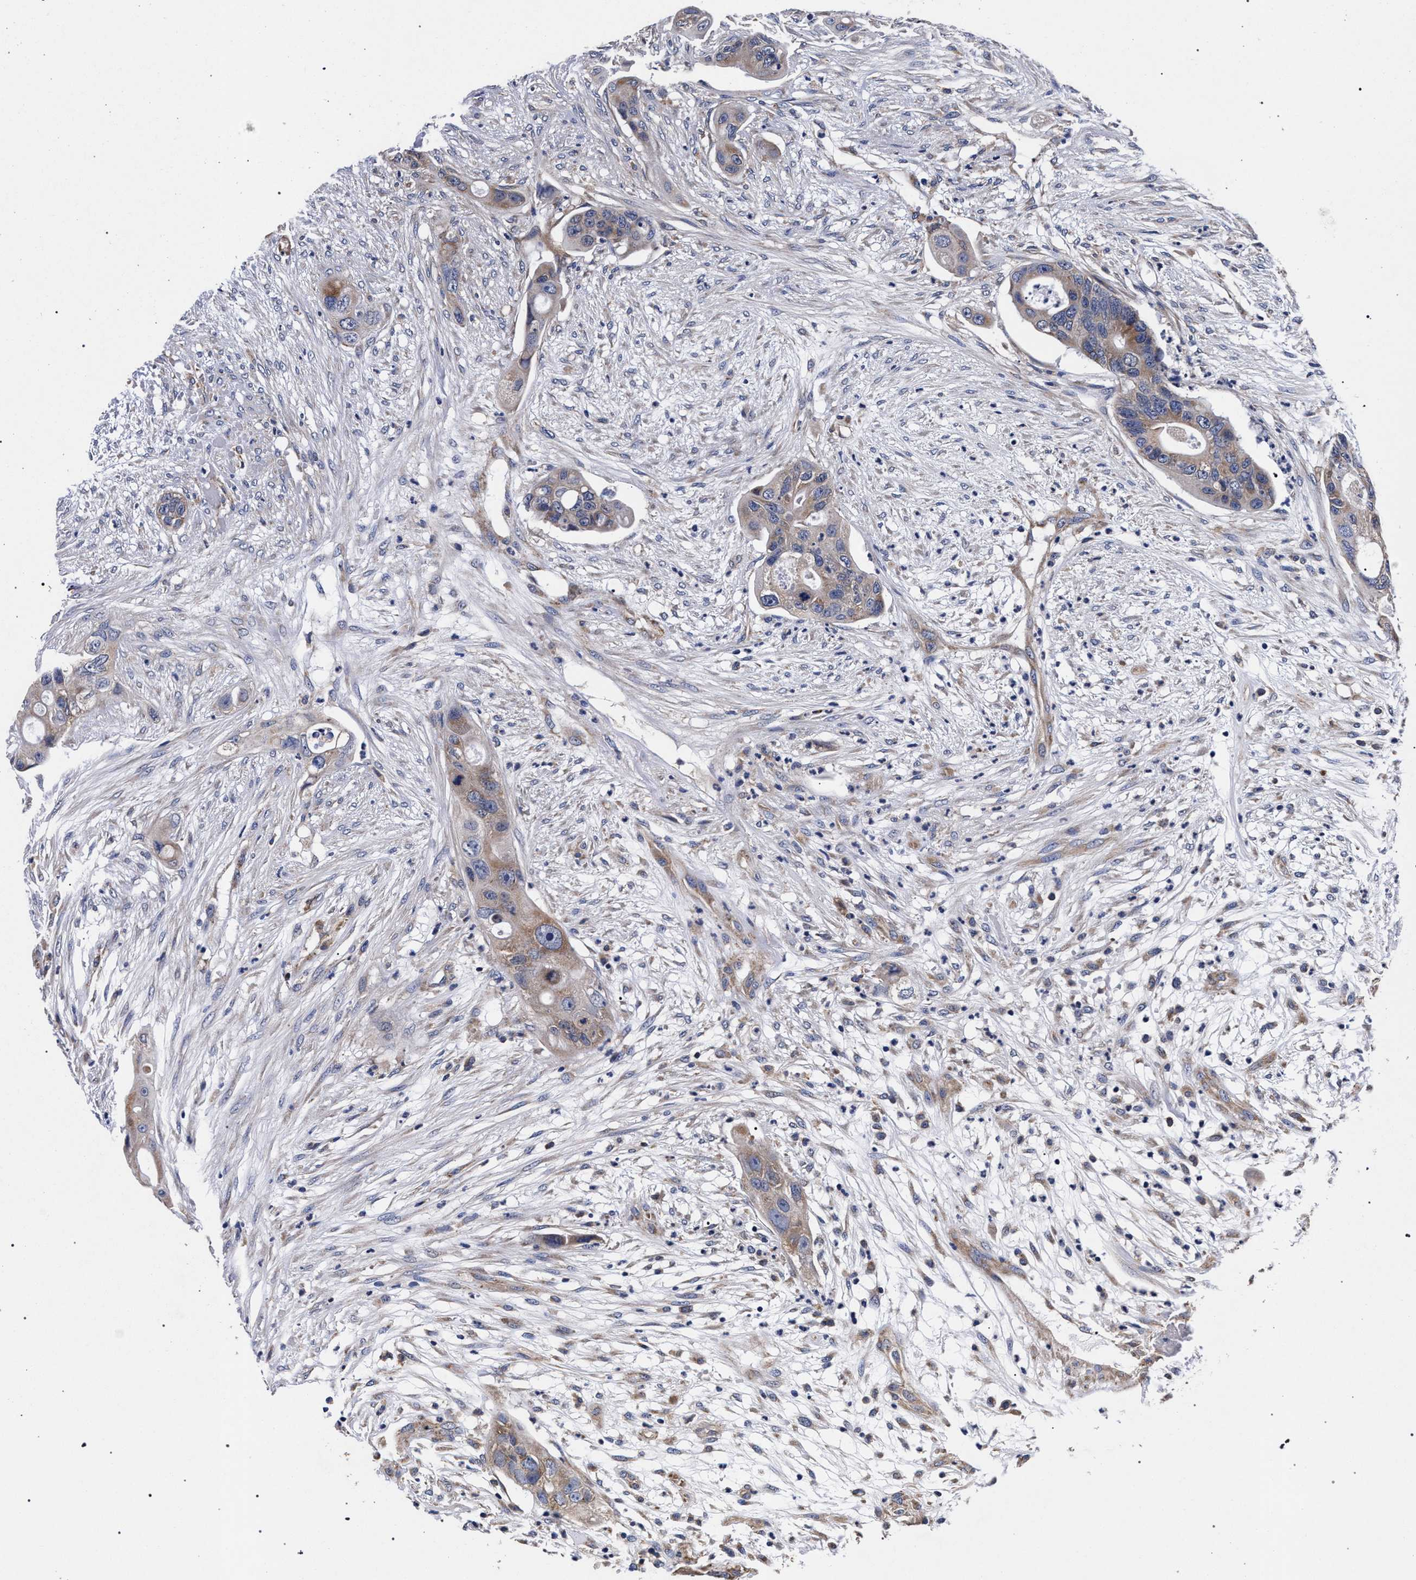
{"staining": {"intensity": "moderate", "quantity": "<25%", "location": "cytoplasmic/membranous"}, "tissue": "colorectal cancer", "cell_type": "Tumor cells", "image_type": "cancer", "snomed": [{"axis": "morphology", "description": "Adenocarcinoma, NOS"}, {"axis": "topography", "description": "Colon"}], "caption": "High-magnification brightfield microscopy of colorectal adenocarcinoma stained with DAB (brown) and counterstained with hematoxylin (blue). tumor cells exhibit moderate cytoplasmic/membranous positivity is seen in approximately<25% of cells.", "gene": "CFAP95", "patient": {"sex": "female", "age": 57}}